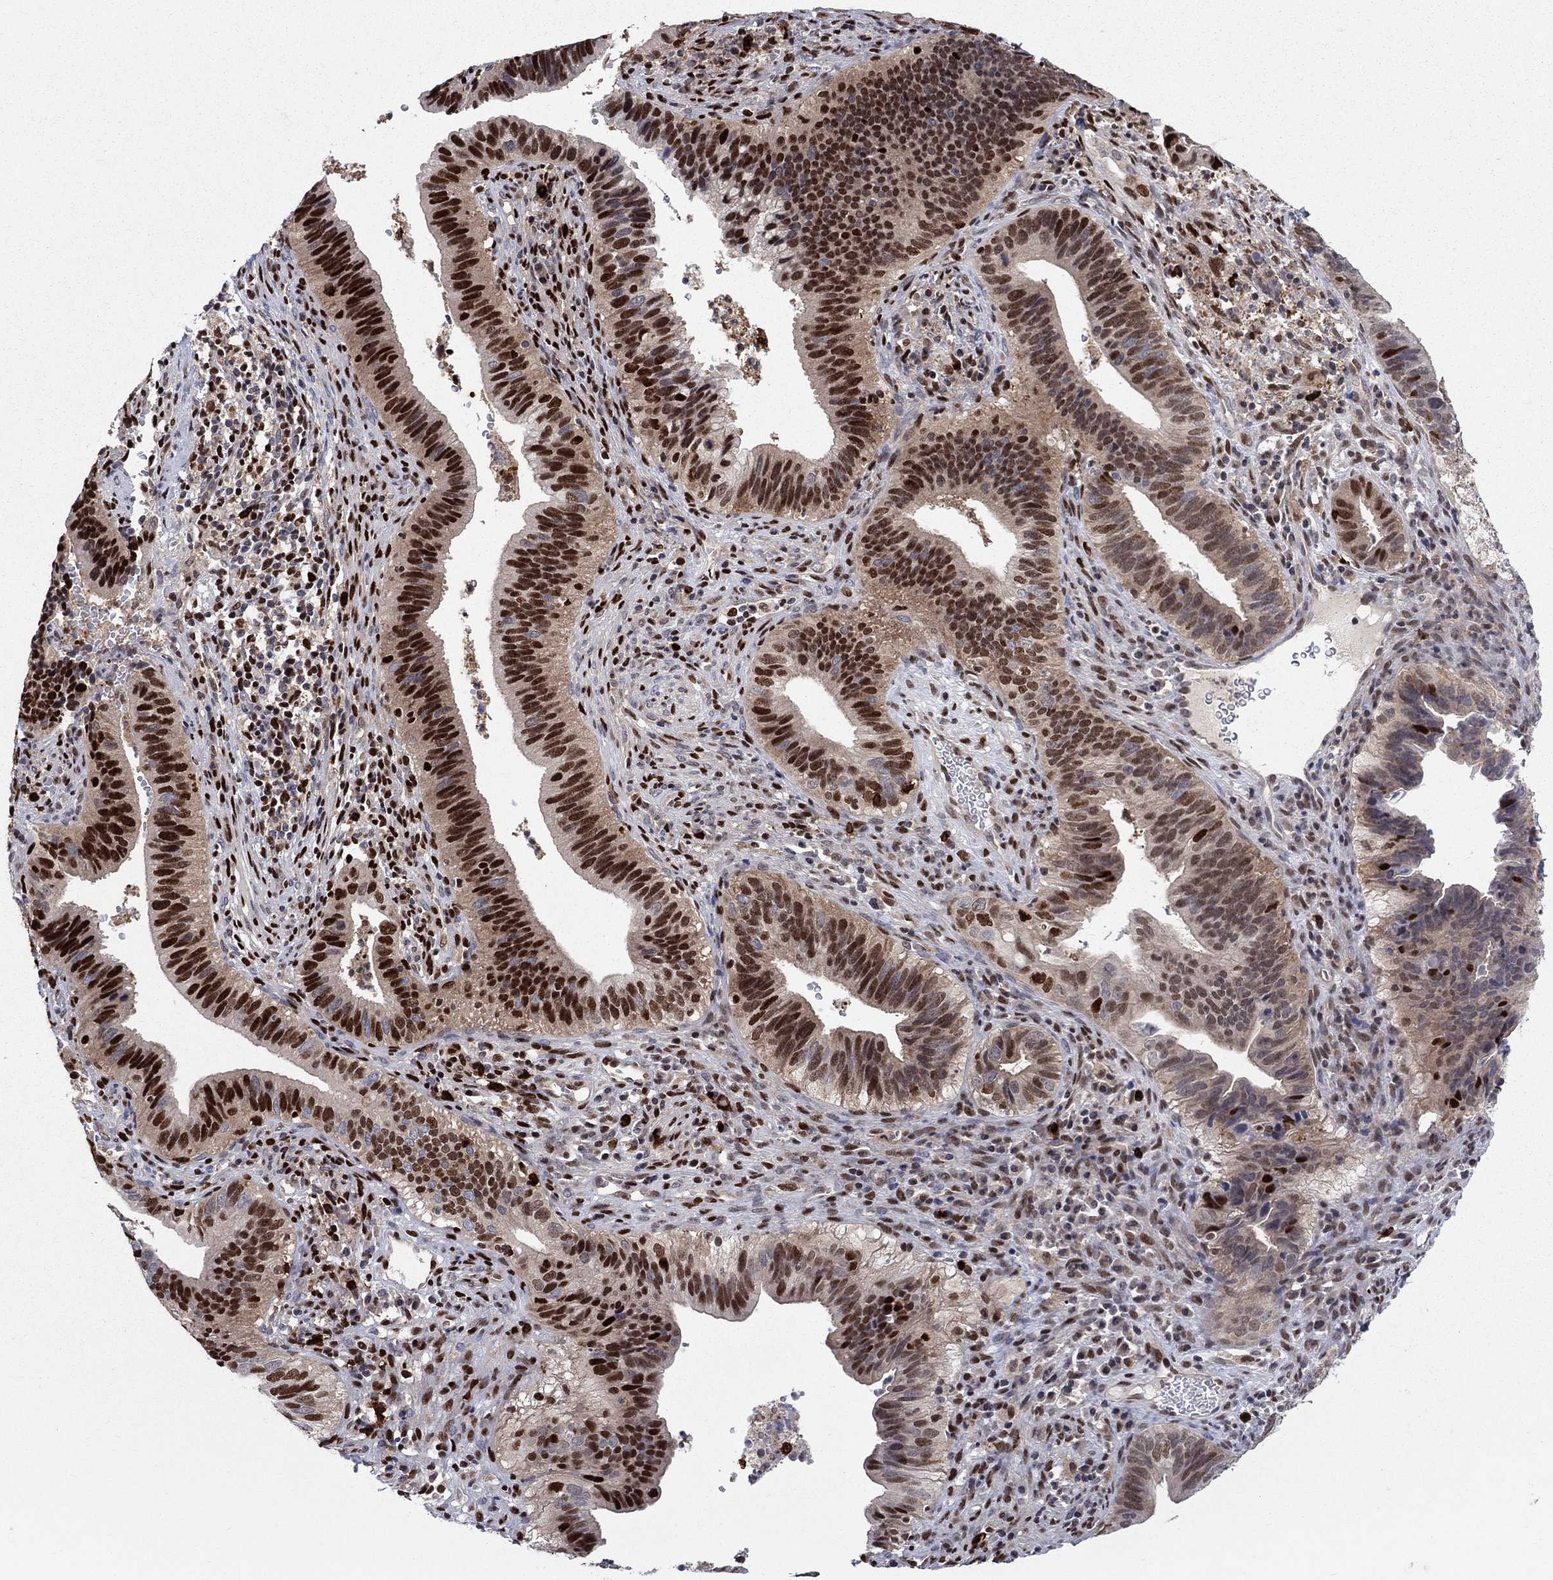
{"staining": {"intensity": "strong", "quantity": ">75%", "location": "nuclear"}, "tissue": "cervical cancer", "cell_type": "Tumor cells", "image_type": "cancer", "snomed": [{"axis": "morphology", "description": "Adenocarcinoma, NOS"}, {"axis": "topography", "description": "Cervix"}], "caption": "Human adenocarcinoma (cervical) stained with a protein marker exhibits strong staining in tumor cells.", "gene": "ZNHIT3", "patient": {"sex": "female", "age": 42}}